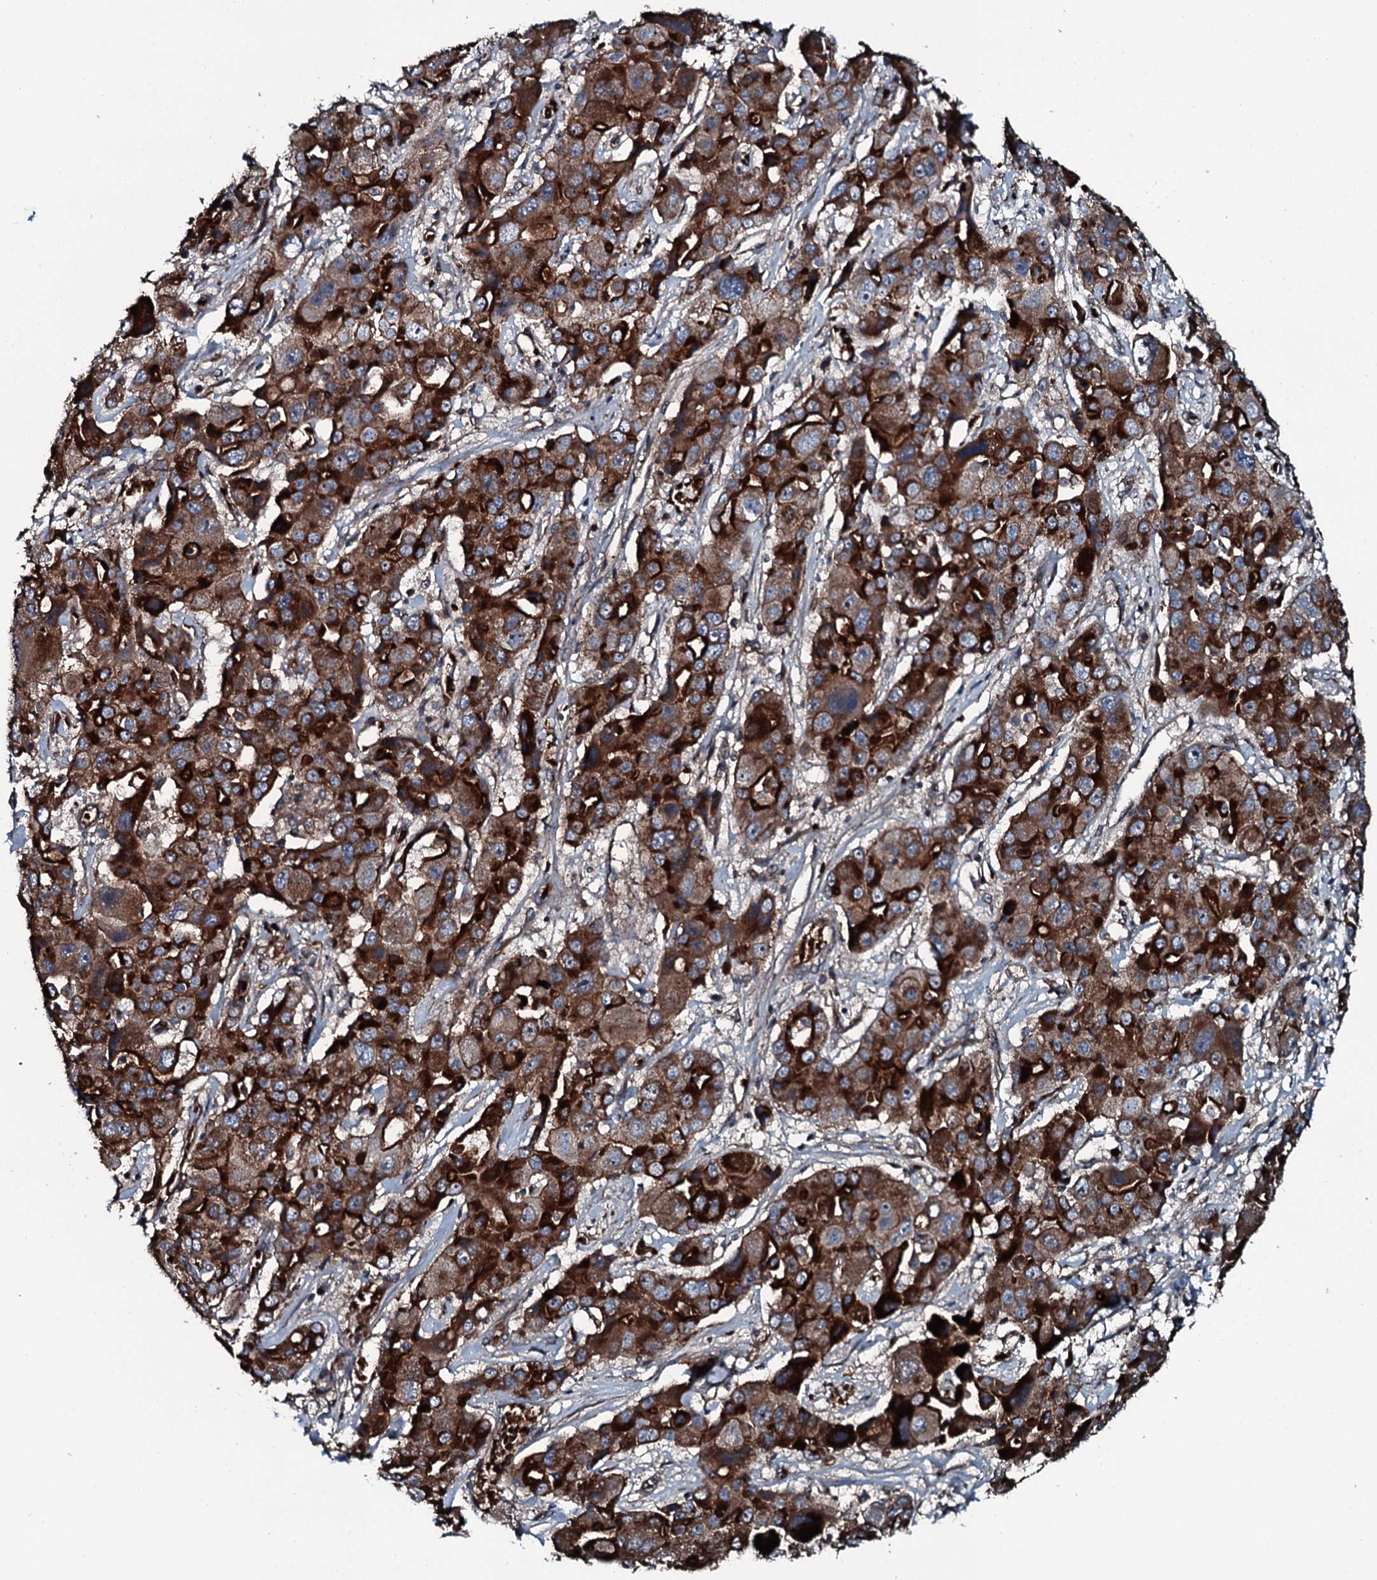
{"staining": {"intensity": "strong", "quantity": ">75%", "location": "cytoplasmic/membranous"}, "tissue": "liver cancer", "cell_type": "Tumor cells", "image_type": "cancer", "snomed": [{"axis": "morphology", "description": "Cholangiocarcinoma"}, {"axis": "topography", "description": "Liver"}], "caption": "Protein staining demonstrates strong cytoplasmic/membranous staining in approximately >75% of tumor cells in cholangiocarcinoma (liver).", "gene": "TRIM7", "patient": {"sex": "male", "age": 67}}